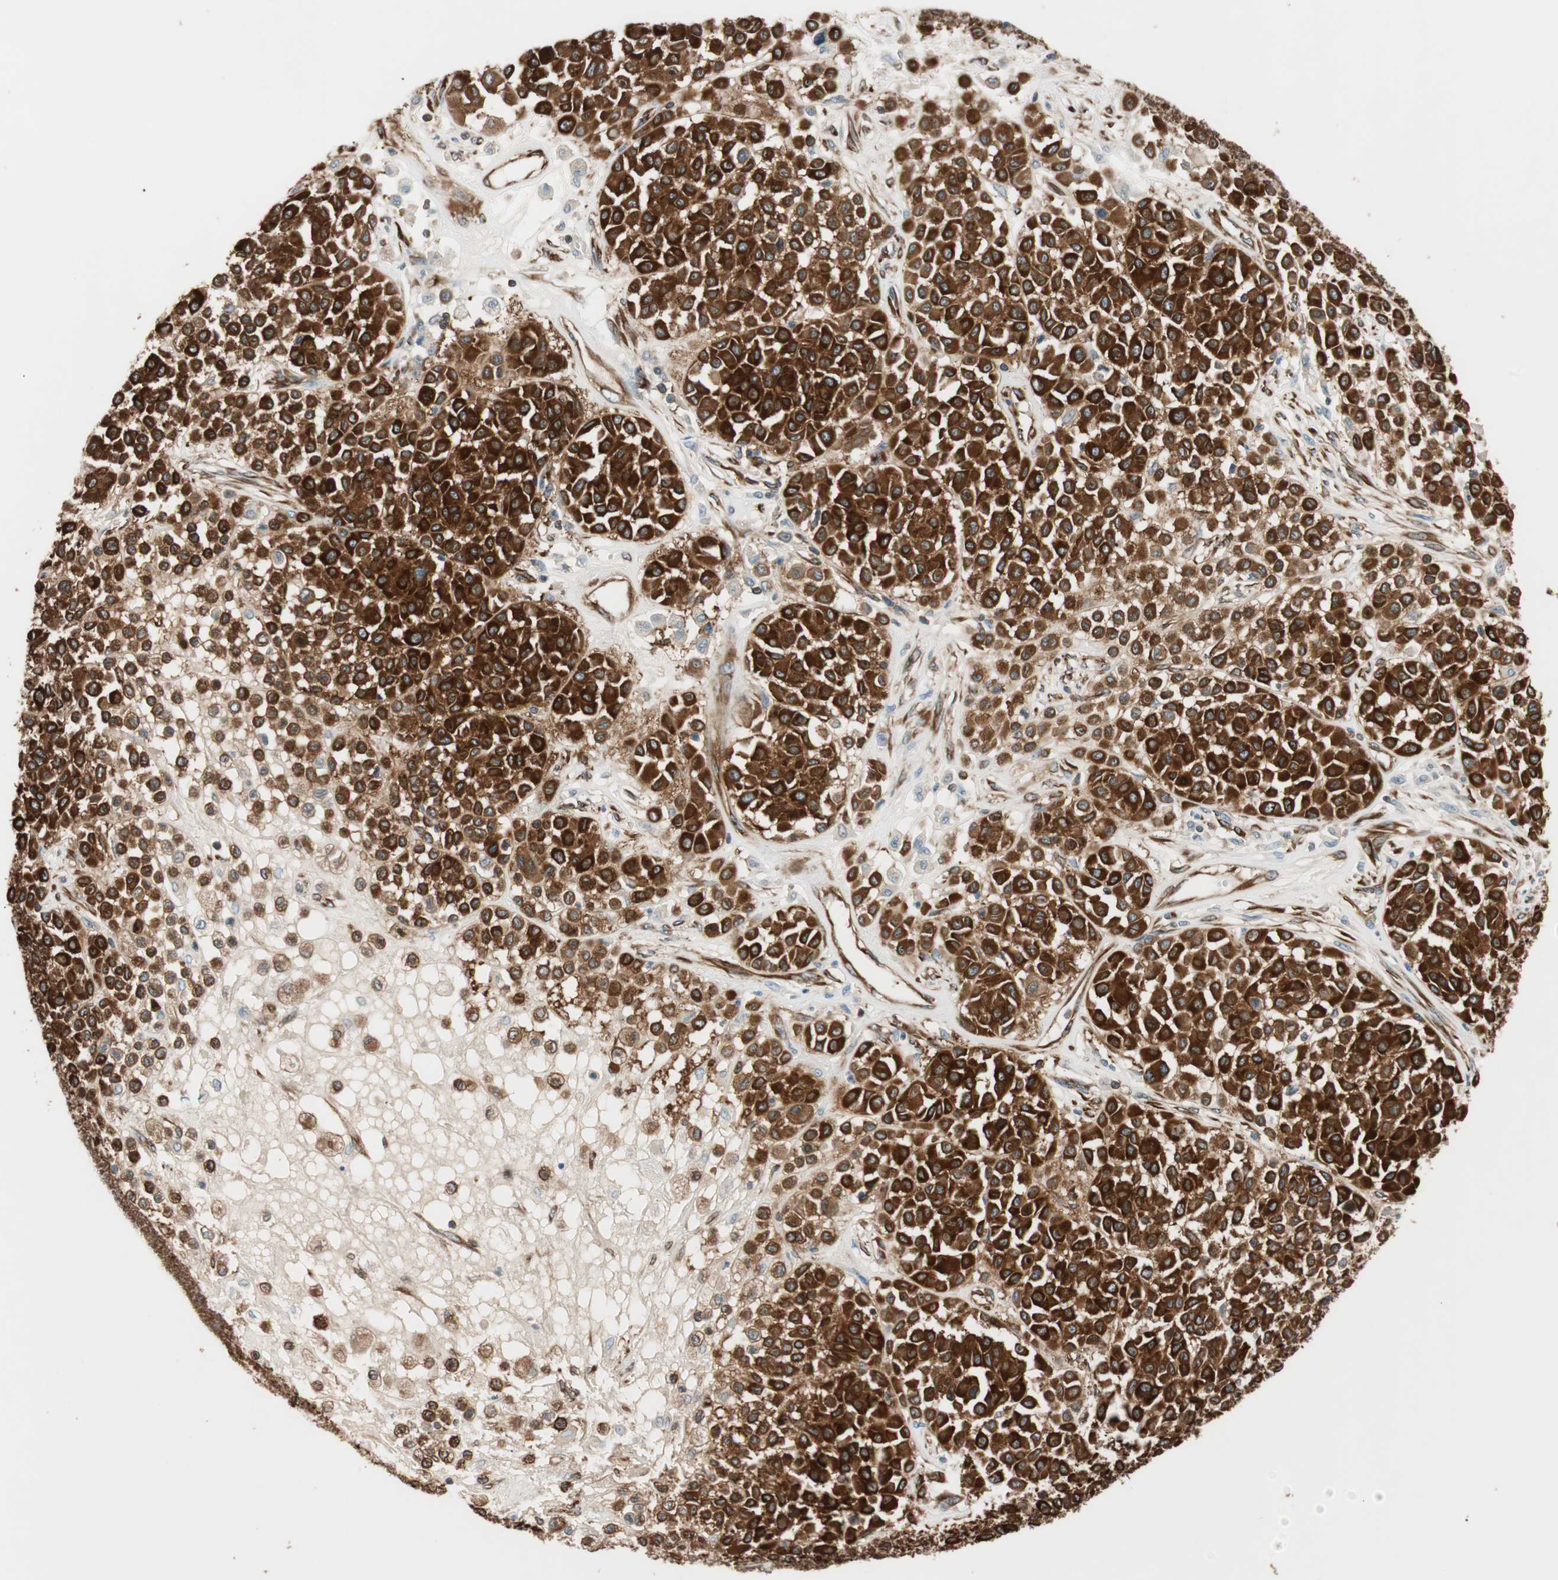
{"staining": {"intensity": "strong", "quantity": ">75%", "location": "cytoplasmic/membranous"}, "tissue": "melanoma", "cell_type": "Tumor cells", "image_type": "cancer", "snomed": [{"axis": "morphology", "description": "Malignant melanoma, Metastatic site"}, {"axis": "topography", "description": "Soft tissue"}], "caption": "Malignant melanoma (metastatic site) stained with immunohistochemistry (IHC) displays strong cytoplasmic/membranous positivity in approximately >75% of tumor cells.", "gene": "WASL", "patient": {"sex": "male", "age": 41}}